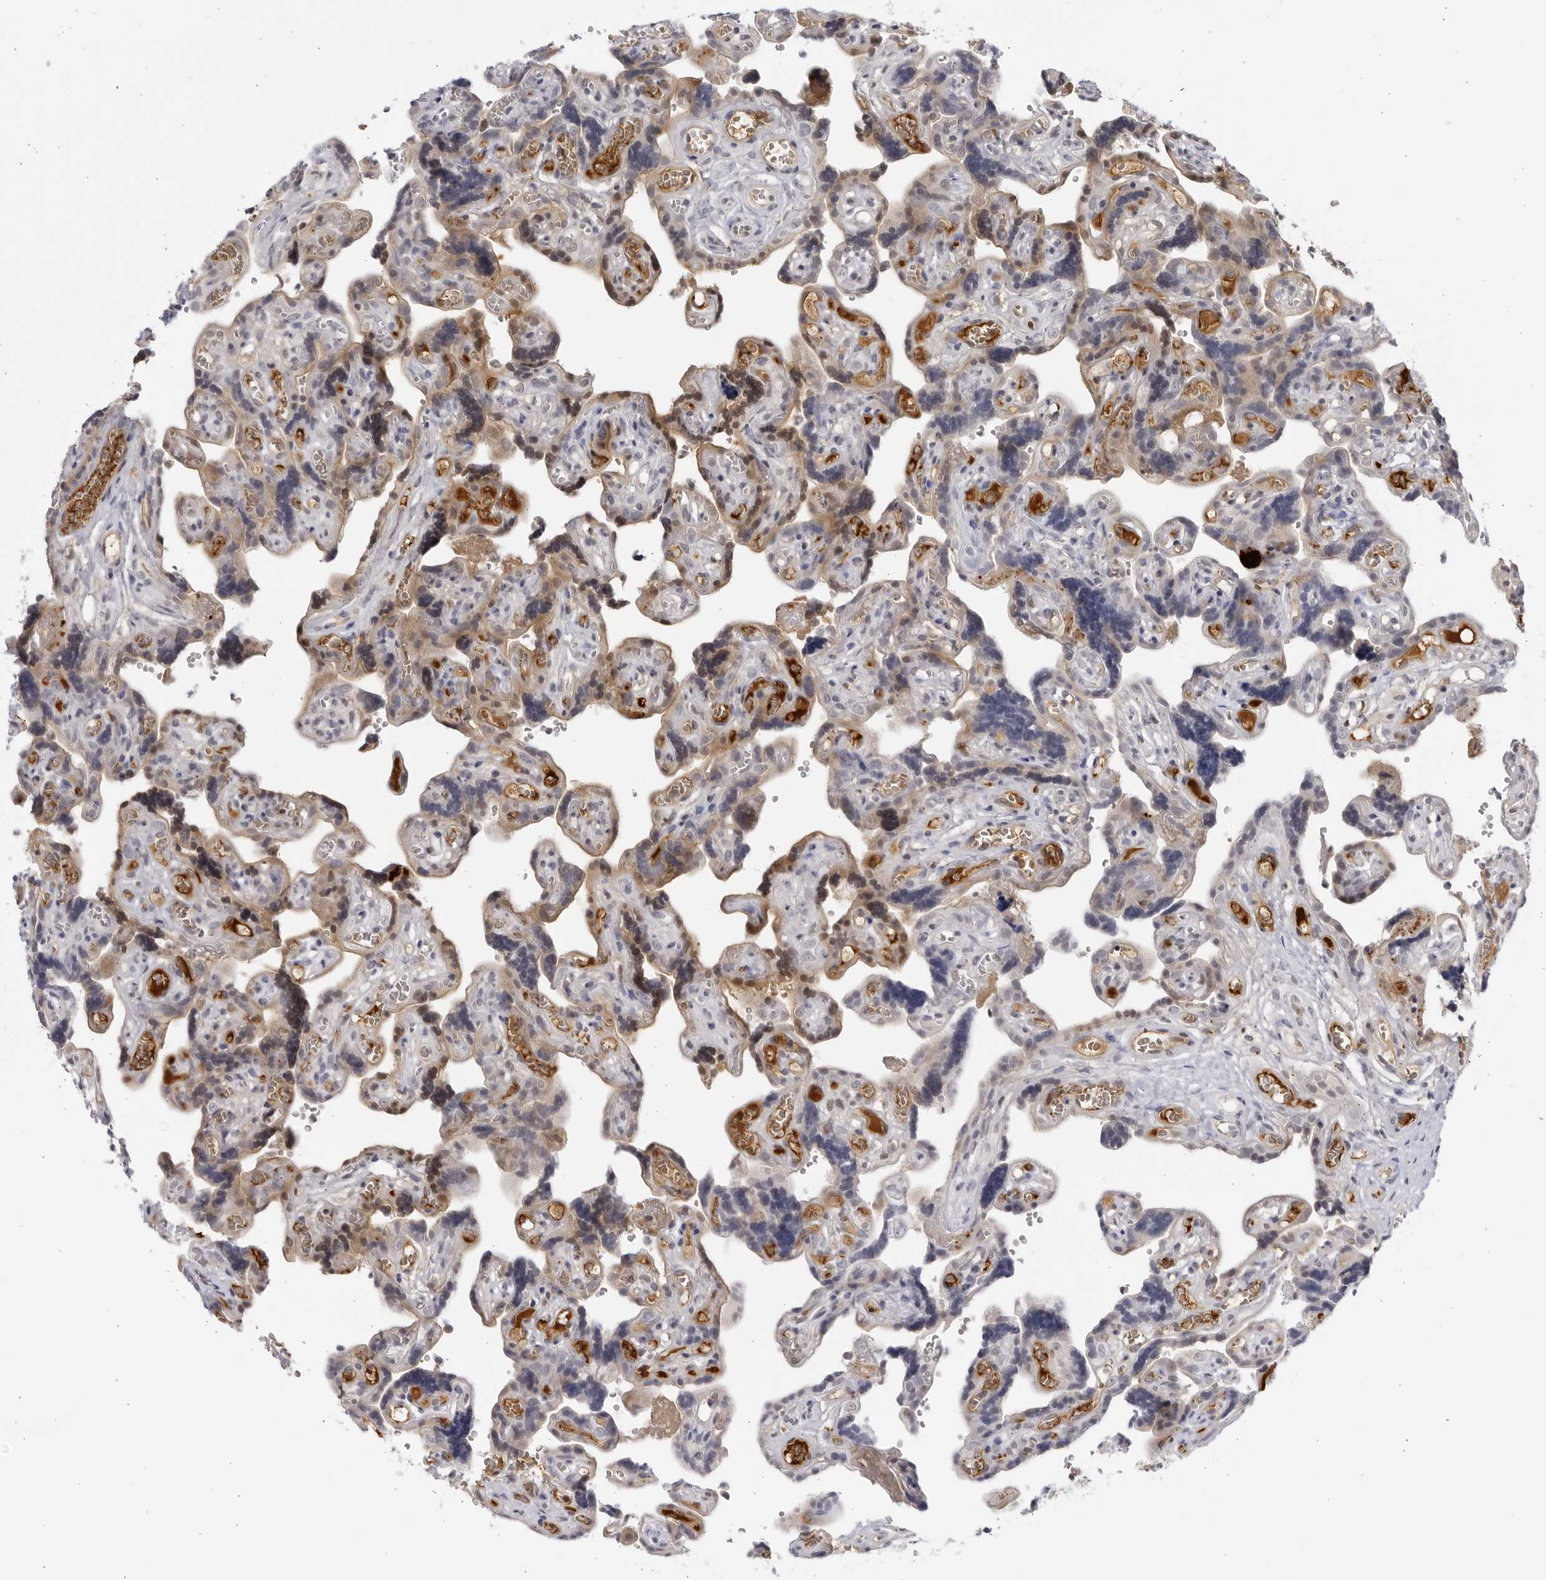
{"staining": {"intensity": "negative", "quantity": "none", "location": "none"}, "tissue": "placenta", "cell_type": "Decidual cells", "image_type": "normal", "snomed": [{"axis": "morphology", "description": "Normal tissue, NOS"}, {"axis": "topography", "description": "Placenta"}], "caption": "This is an IHC histopathology image of unremarkable human placenta. There is no staining in decidual cells.", "gene": "CNBD1", "patient": {"sex": "female", "age": 30}}